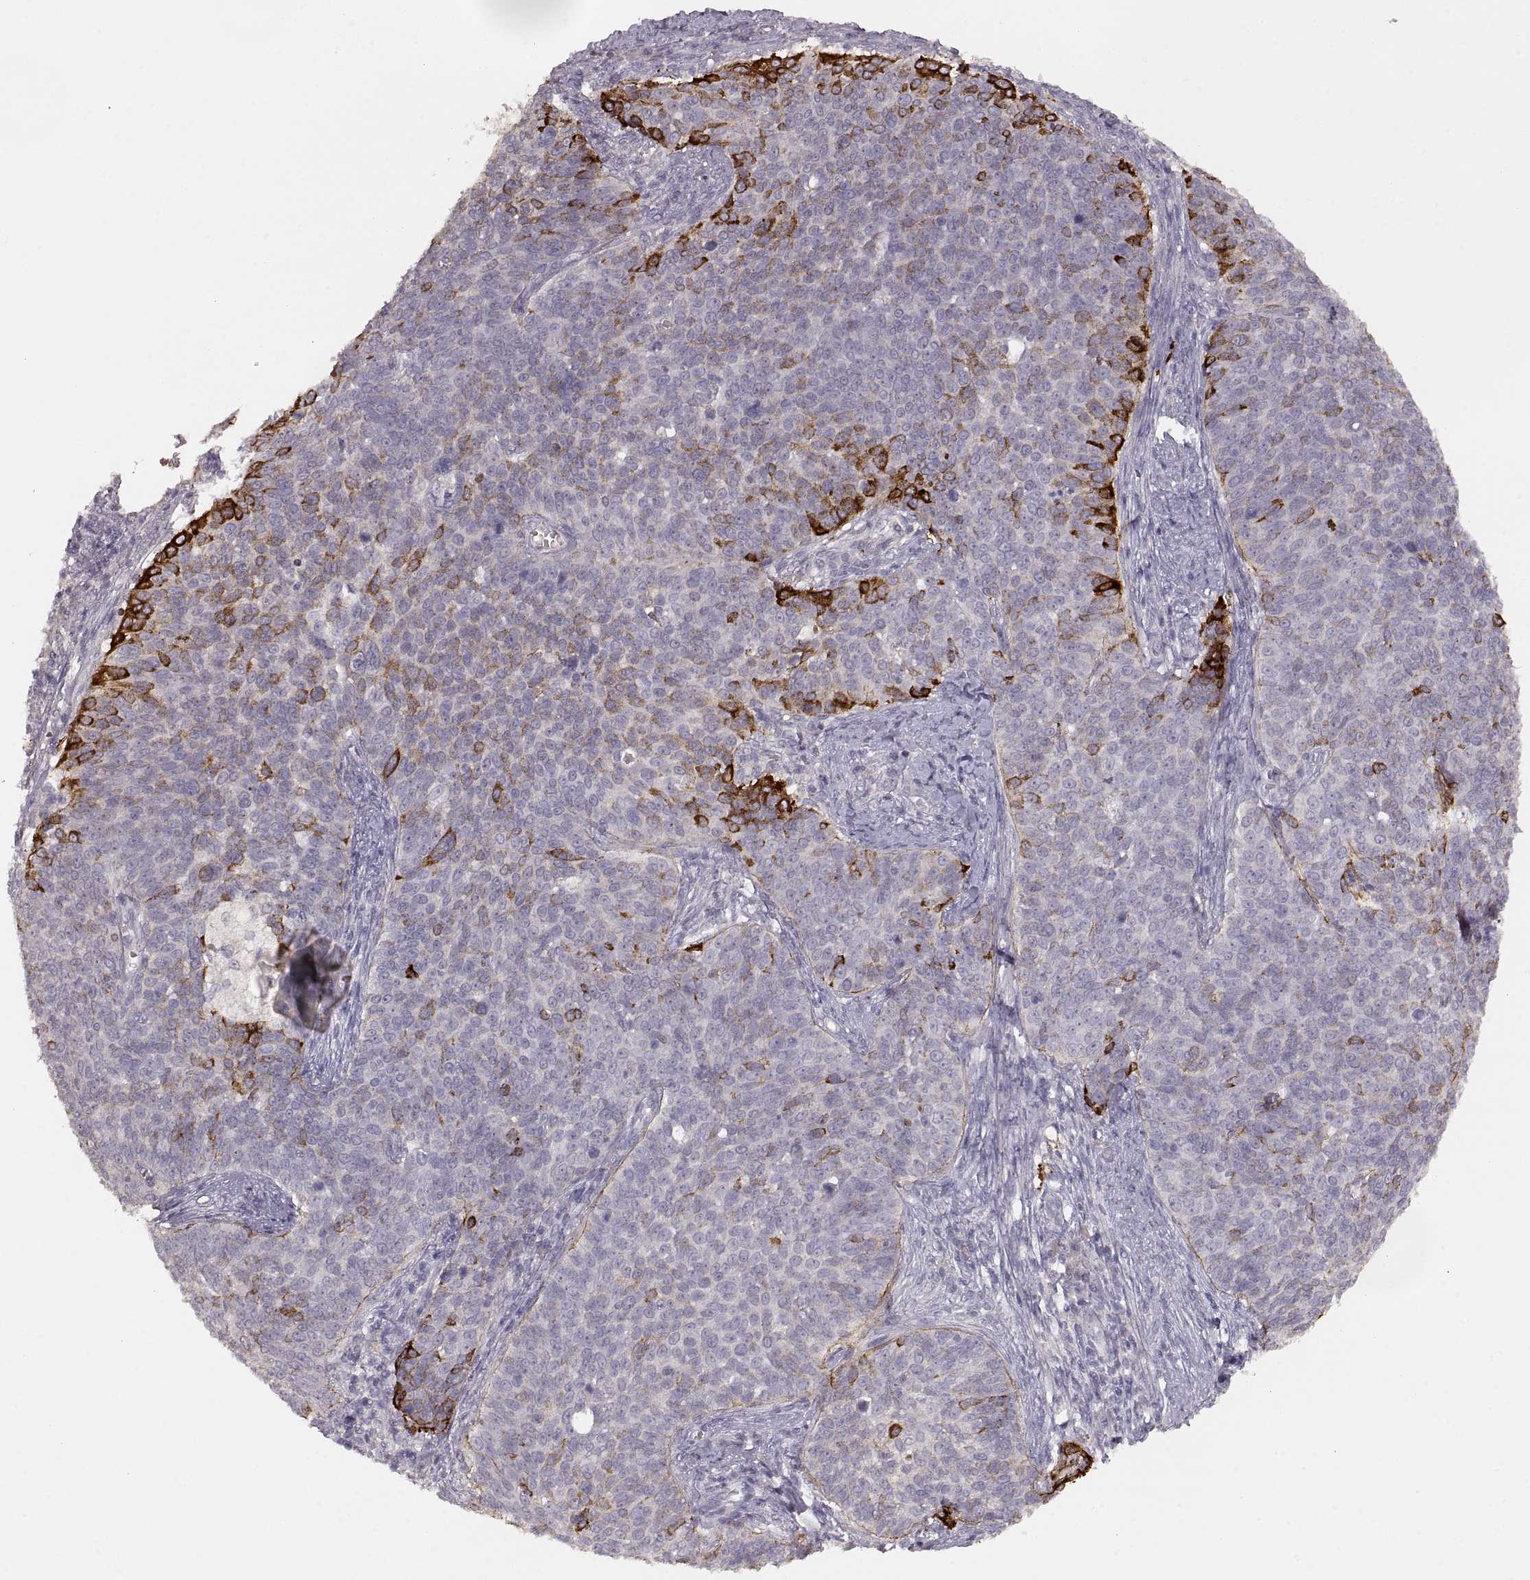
{"staining": {"intensity": "strong", "quantity": "<25%", "location": "cytoplasmic/membranous"}, "tissue": "cervical cancer", "cell_type": "Tumor cells", "image_type": "cancer", "snomed": [{"axis": "morphology", "description": "Squamous cell carcinoma, NOS"}, {"axis": "topography", "description": "Cervix"}], "caption": "Human cervical cancer stained with a brown dye shows strong cytoplasmic/membranous positive positivity in about <25% of tumor cells.", "gene": "LAMC2", "patient": {"sex": "female", "age": 39}}